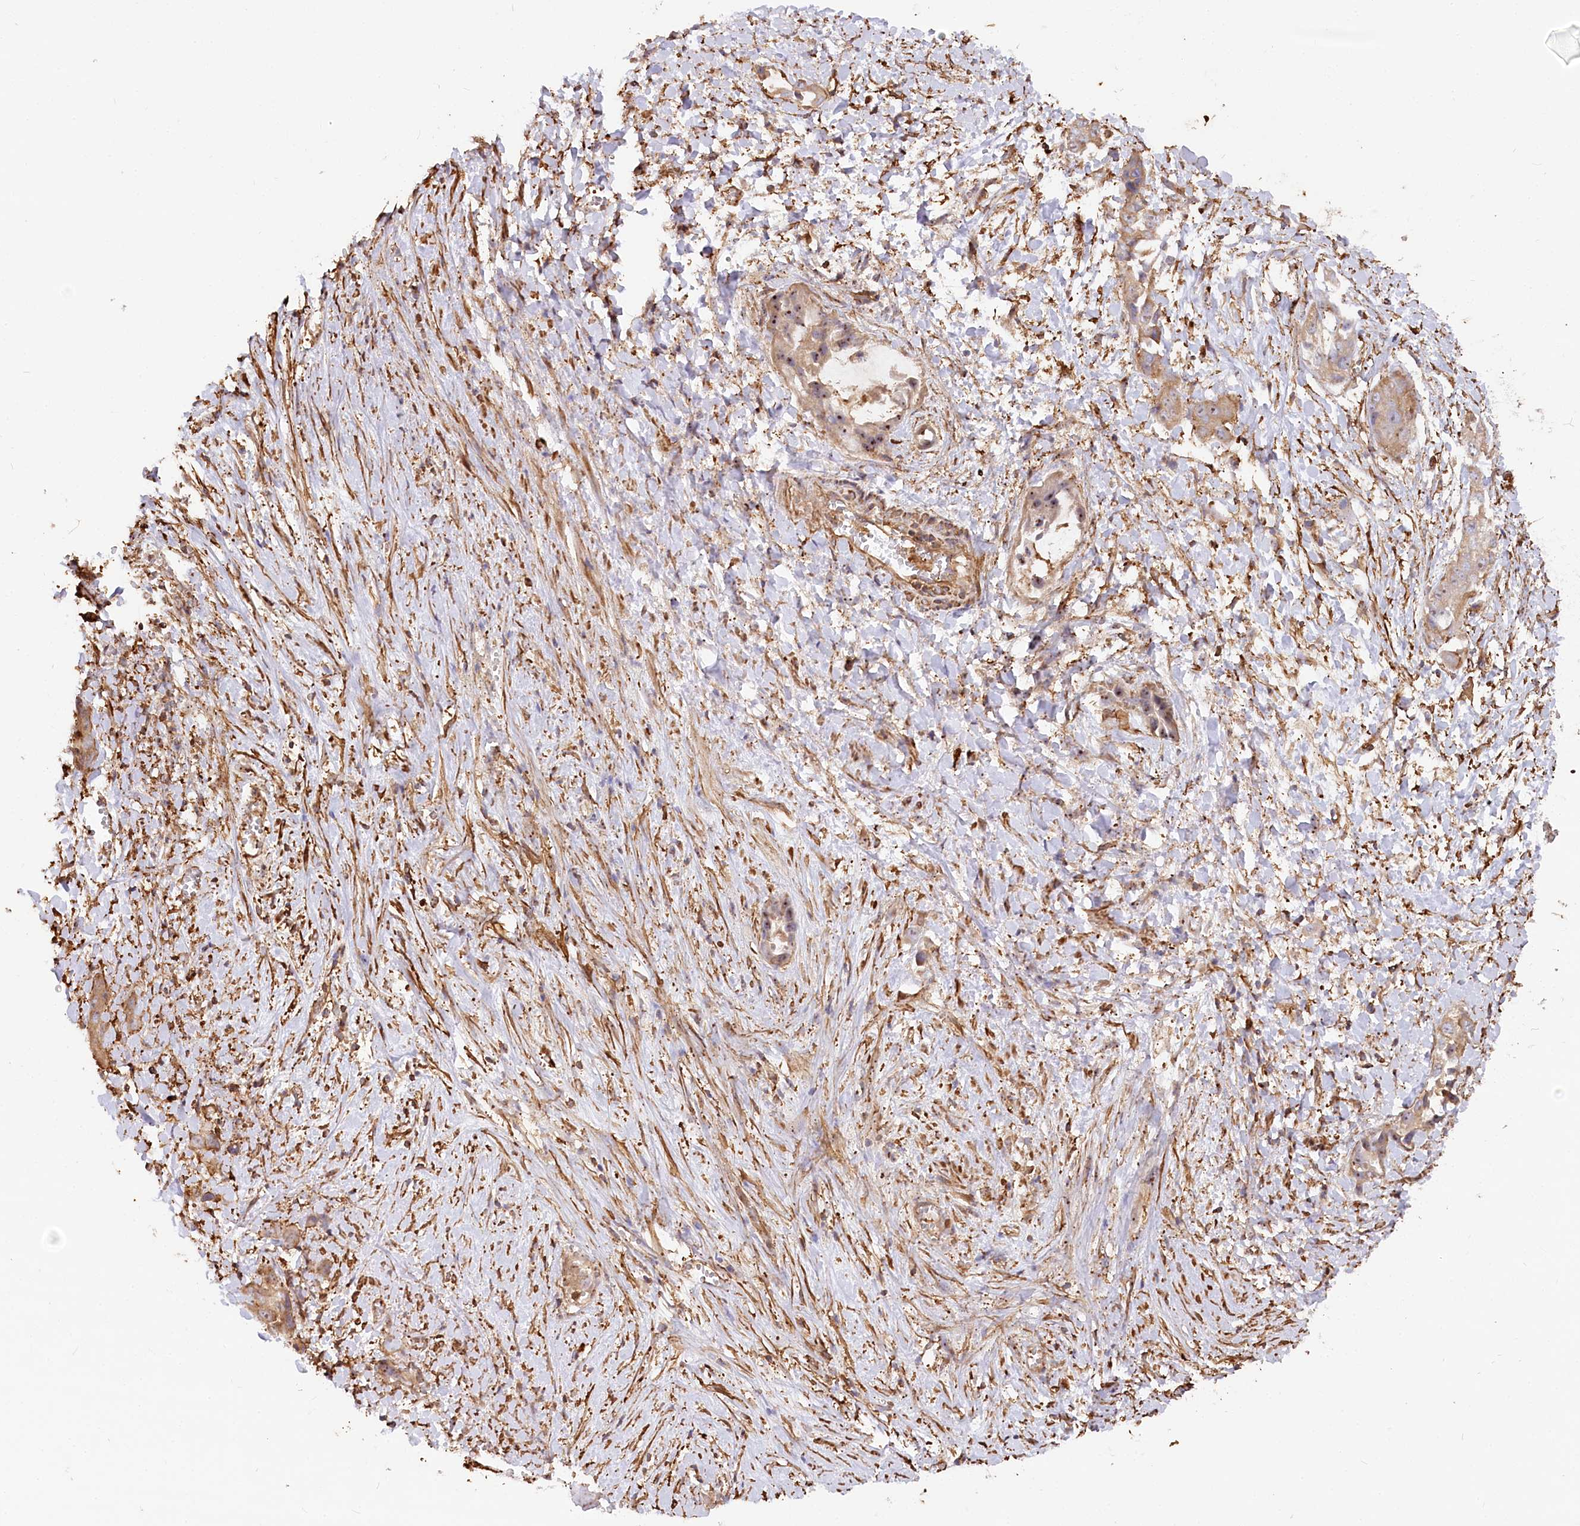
{"staining": {"intensity": "moderate", "quantity": ">75%", "location": "cytoplasmic/membranous,nuclear"}, "tissue": "liver cancer", "cell_type": "Tumor cells", "image_type": "cancer", "snomed": [{"axis": "morphology", "description": "Cholangiocarcinoma"}, {"axis": "topography", "description": "Liver"}], "caption": "Tumor cells show moderate cytoplasmic/membranous and nuclear staining in approximately >75% of cells in liver cancer (cholangiocarcinoma).", "gene": "WDR36", "patient": {"sex": "female", "age": 52}}